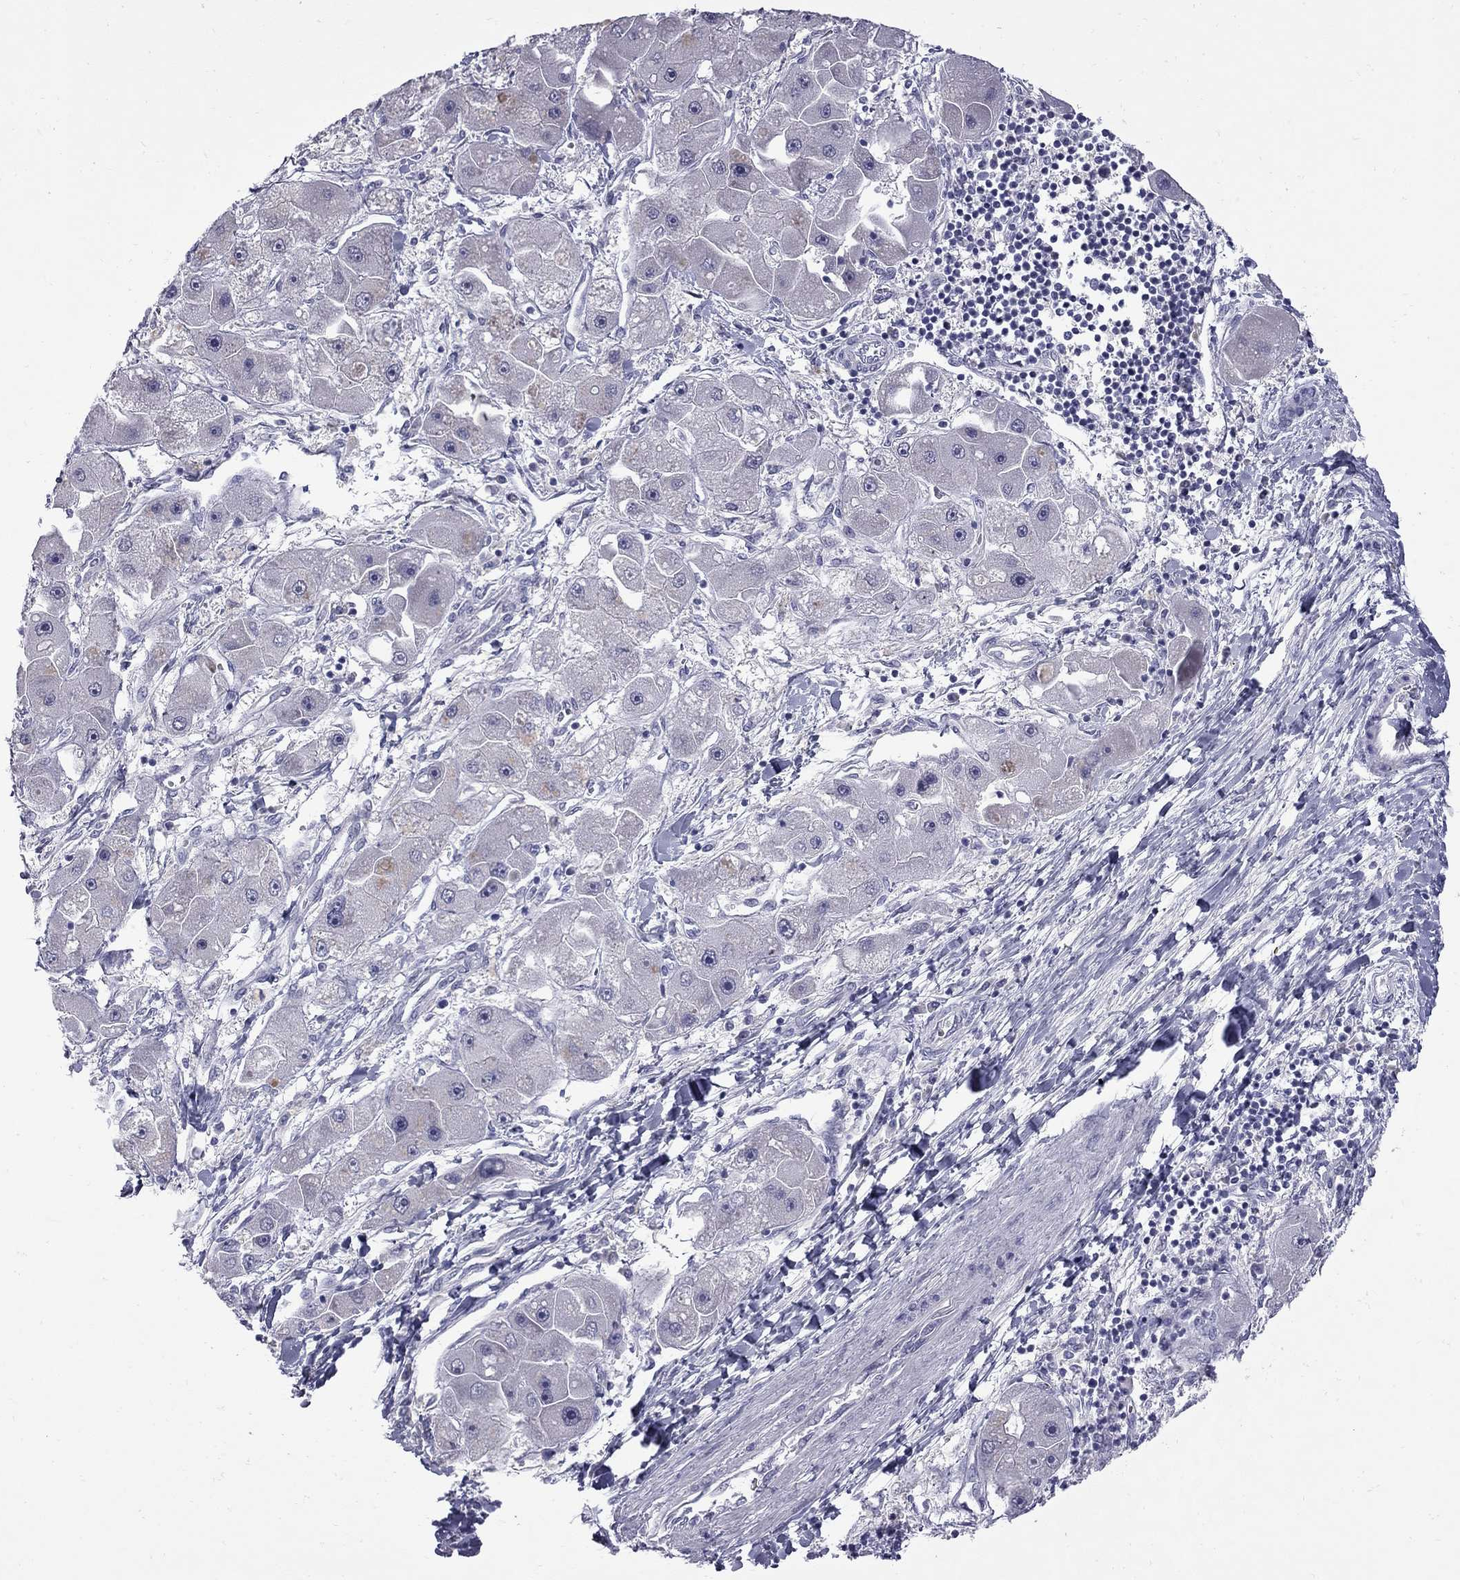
{"staining": {"intensity": "negative", "quantity": "none", "location": "none"}, "tissue": "liver cancer", "cell_type": "Tumor cells", "image_type": "cancer", "snomed": [{"axis": "morphology", "description": "Carcinoma, Hepatocellular, NOS"}, {"axis": "topography", "description": "Liver"}], "caption": "Immunohistochemistry of human liver cancer shows no positivity in tumor cells.", "gene": "NRARP", "patient": {"sex": "male", "age": 24}}